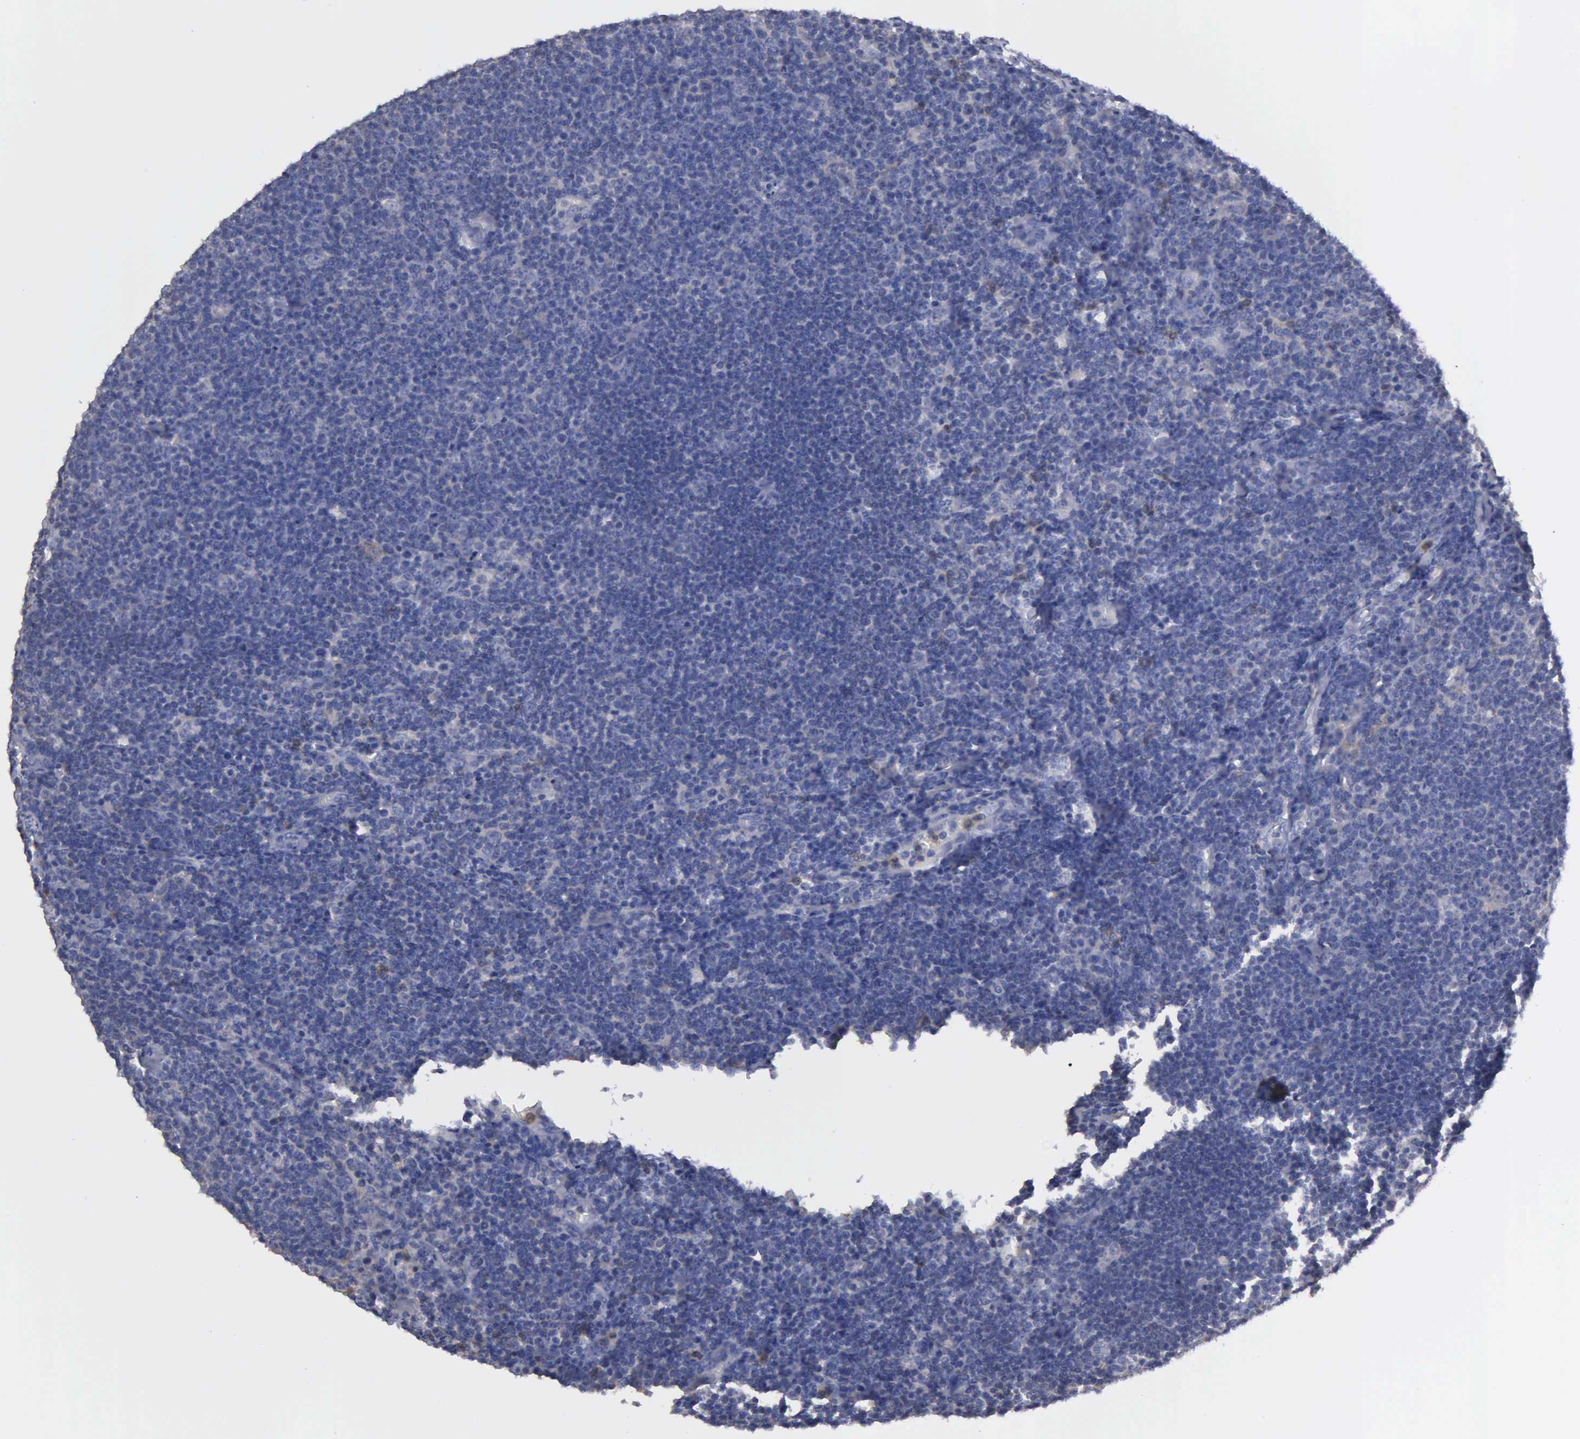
{"staining": {"intensity": "negative", "quantity": "none", "location": "none"}, "tissue": "lymphoma", "cell_type": "Tumor cells", "image_type": "cancer", "snomed": [{"axis": "morphology", "description": "Malignant lymphoma, non-Hodgkin's type, Low grade"}, {"axis": "topography", "description": "Lymph node"}], "caption": "Tumor cells show no significant expression in lymphoma.", "gene": "G6PD", "patient": {"sex": "male", "age": 74}}